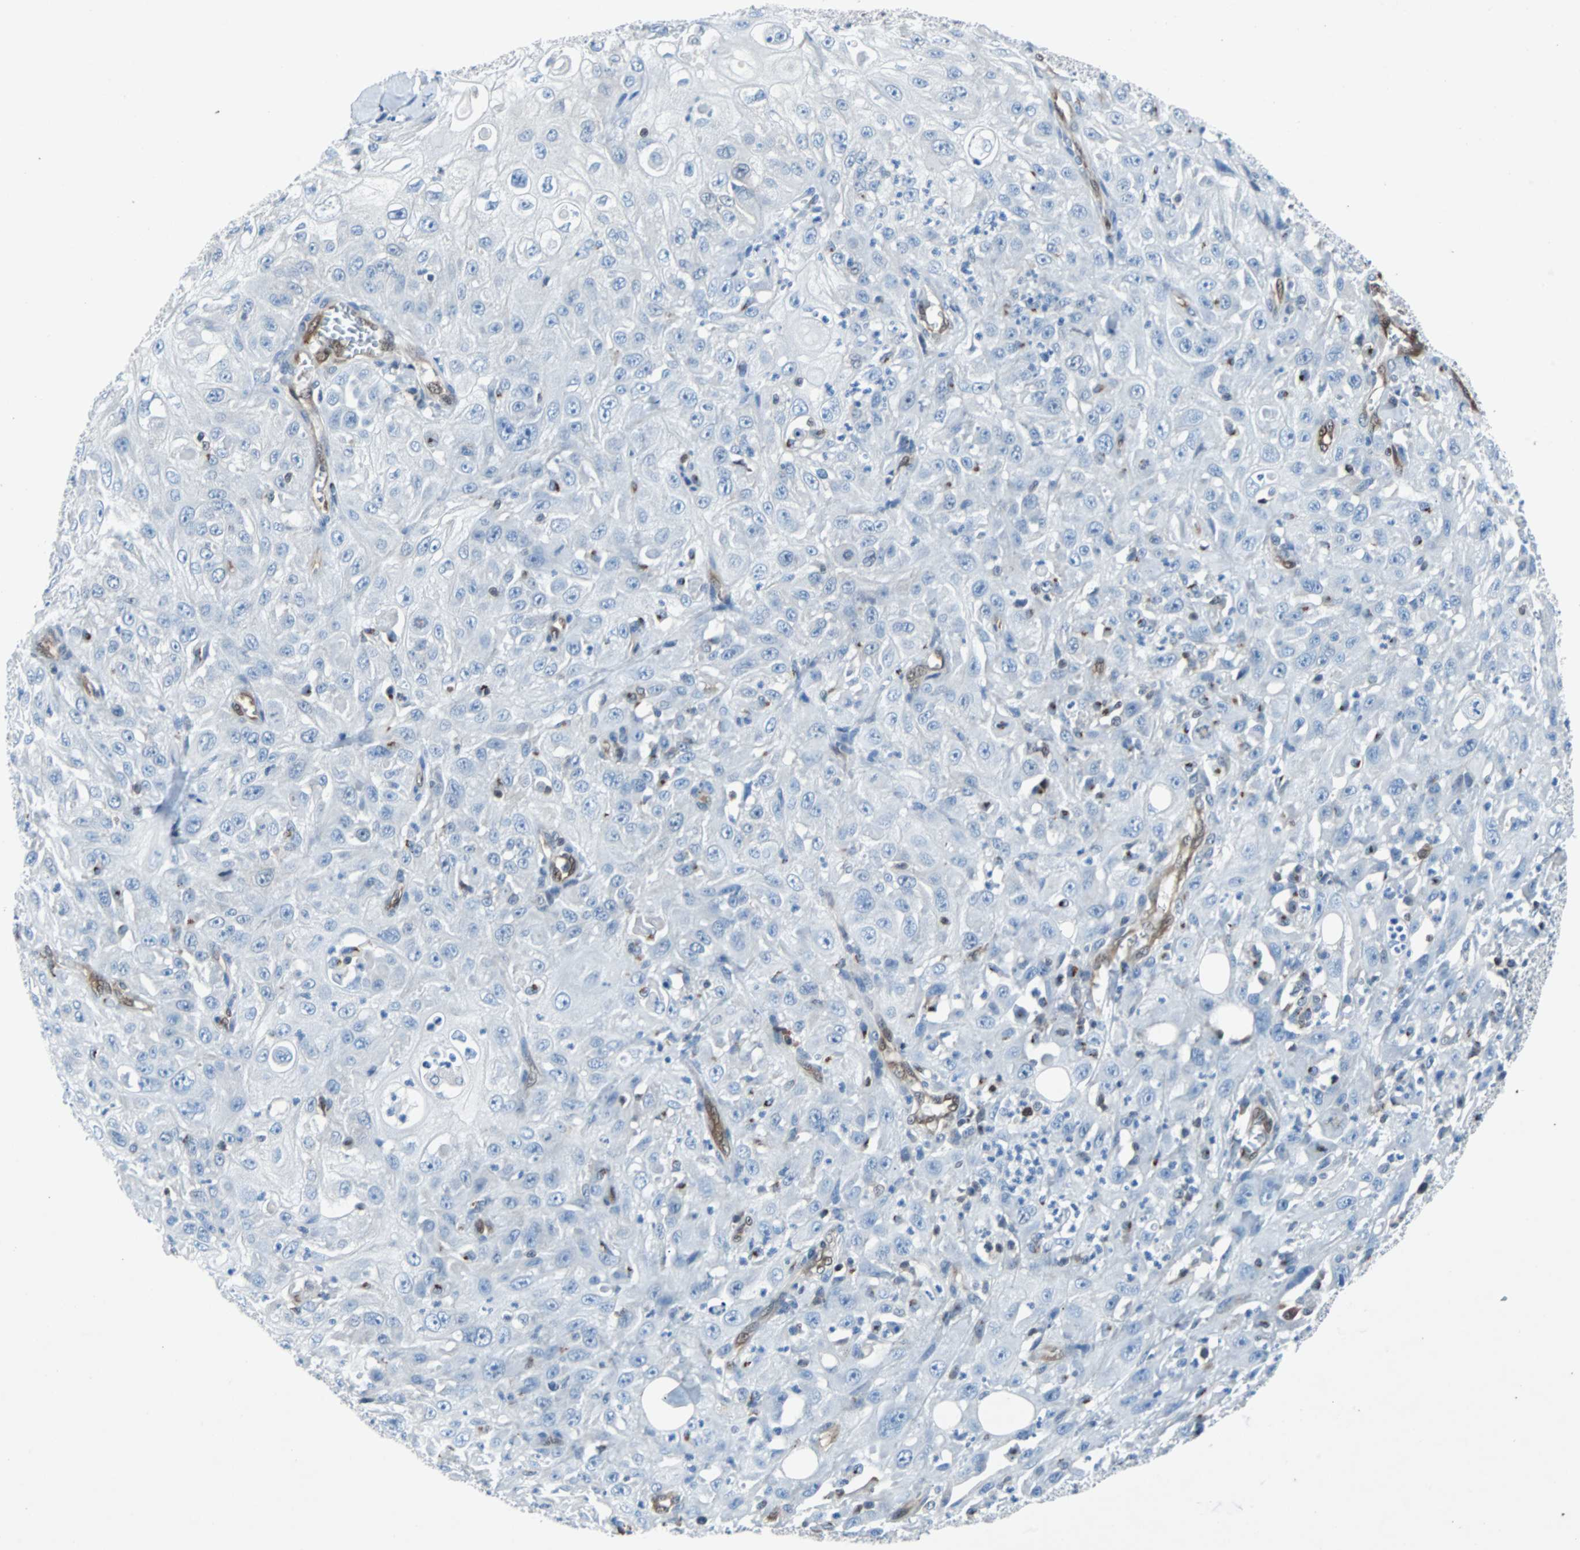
{"staining": {"intensity": "negative", "quantity": "none", "location": "none"}, "tissue": "skin cancer", "cell_type": "Tumor cells", "image_type": "cancer", "snomed": [{"axis": "morphology", "description": "Squamous cell carcinoma, NOS"}, {"axis": "morphology", "description": "Squamous cell carcinoma, metastatic, NOS"}, {"axis": "topography", "description": "Skin"}, {"axis": "topography", "description": "Lymph node"}], "caption": "A high-resolution image shows IHC staining of squamous cell carcinoma (skin), which displays no significant positivity in tumor cells.", "gene": "MAP2K6", "patient": {"sex": "male", "age": 75}}